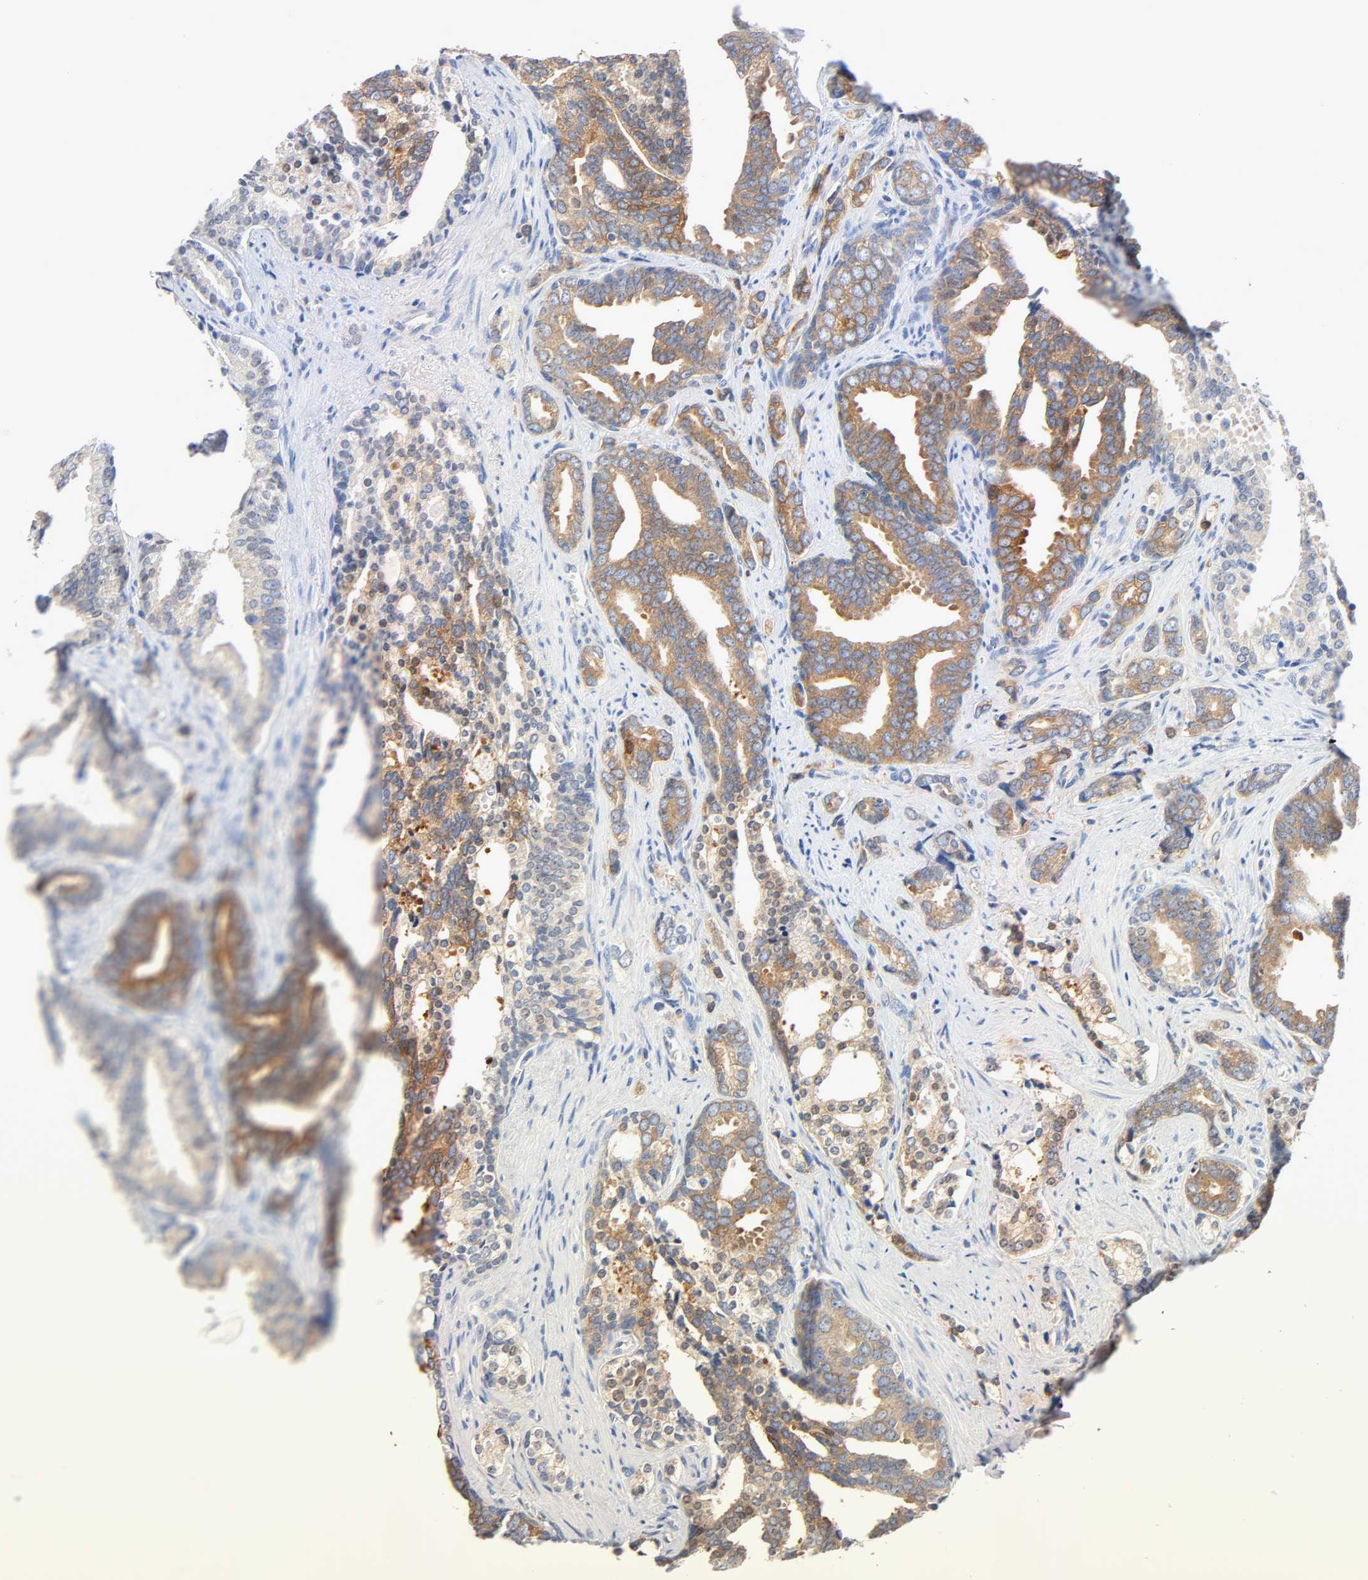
{"staining": {"intensity": "moderate", "quantity": ">75%", "location": "cytoplasmic/membranous"}, "tissue": "prostate cancer", "cell_type": "Tumor cells", "image_type": "cancer", "snomed": [{"axis": "morphology", "description": "Adenocarcinoma, High grade"}, {"axis": "topography", "description": "Prostate"}], "caption": "Immunohistochemistry image of prostate cancer stained for a protein (brown), which shows medium levels of moderate cytoplasmic/membranous staining in approximately >75% of tumor cells.", "gene": "MALT1", "patient": {"sex": "male", "age": 67}}